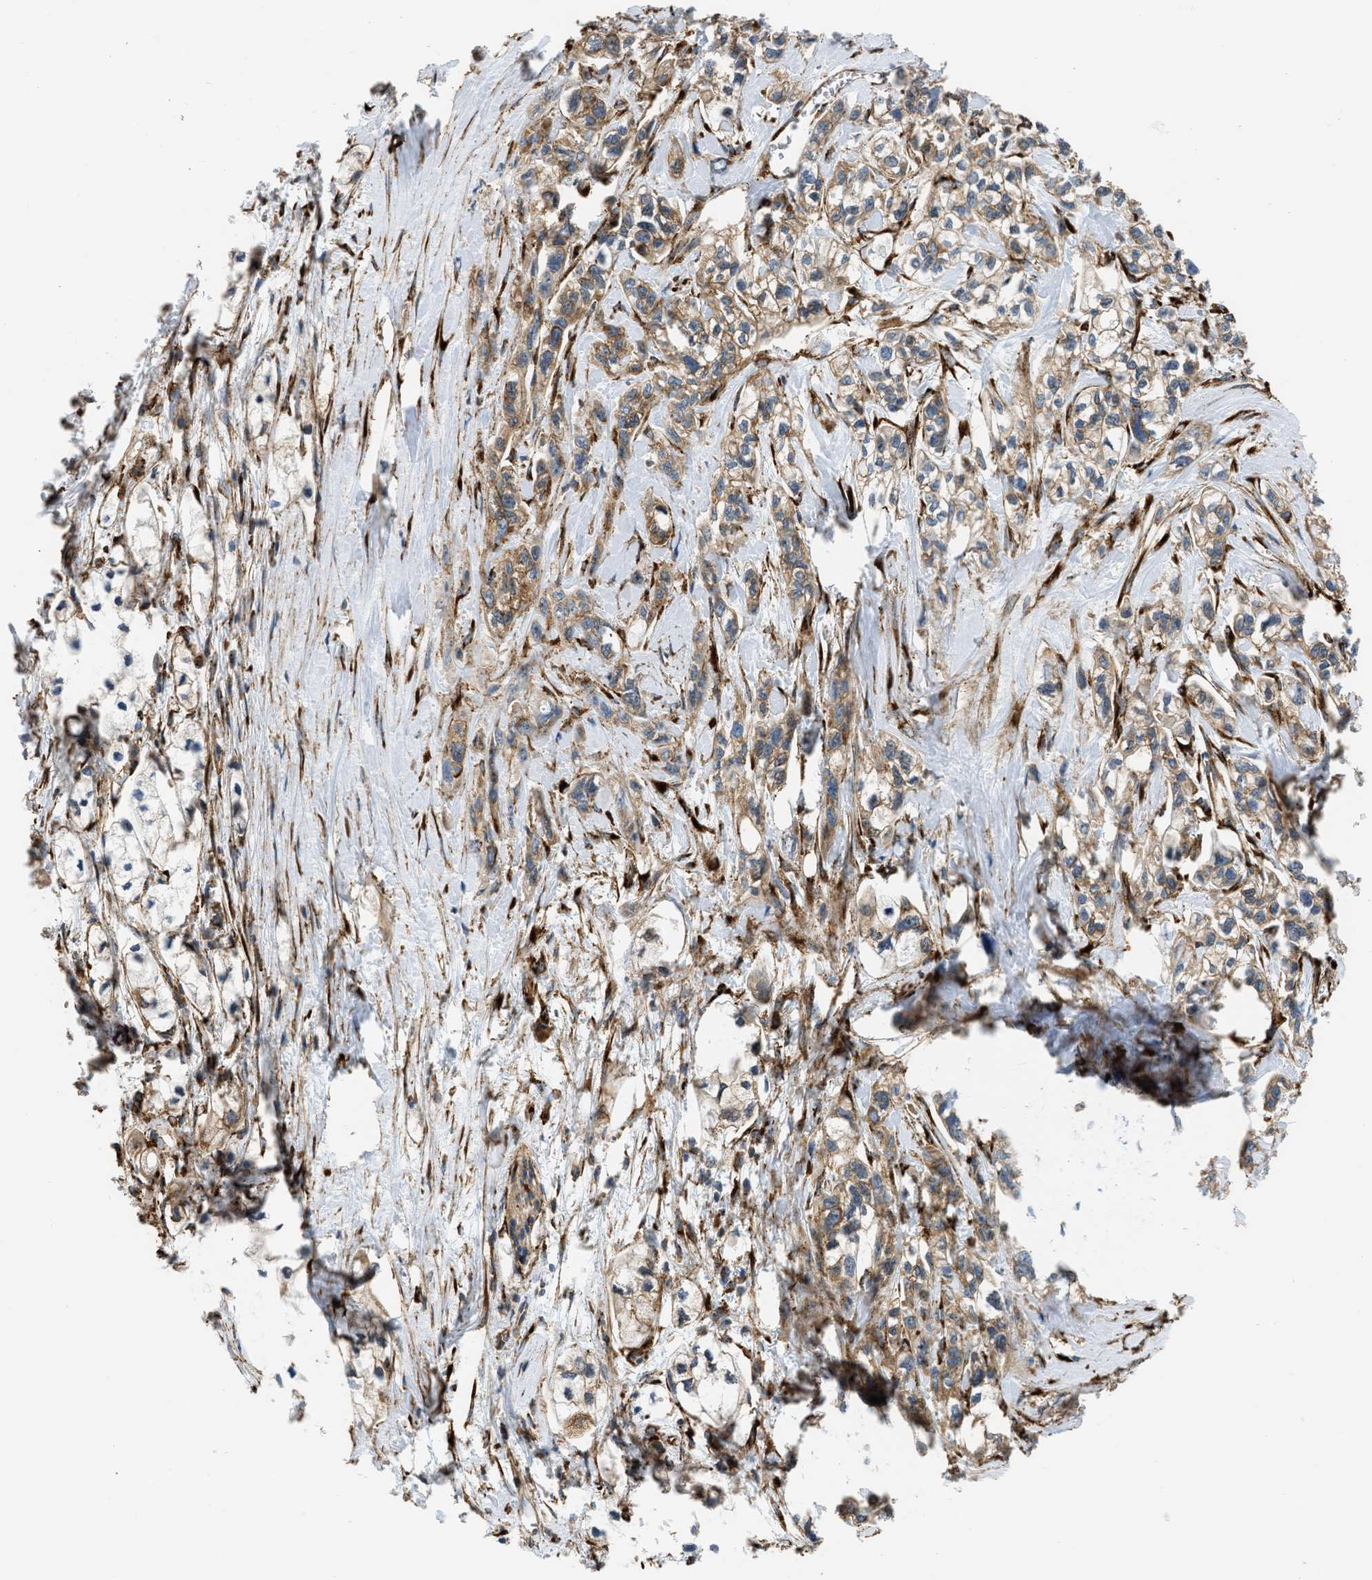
{"staining": {"intensity": "moderate", "quantity": ">75%", "location": "cytoplasmic/membranous"}, "tissue": "pancreatic cancer", "cell_type": "Tumor cells", "image_type": "cancer", "snomed": [{"axis": "morphology", "description": "Adenocarcinoma, NOS"}, {"axis": "topography", "description": "Pancreas"}], "caption": "Protein staining of pancreatic adenocarcinoma tissue displays moderate cytoplasmic/membranous expression in about >75% of tumor cells. (DAB IHC, brown staining for protein, blue staining for nuclei).", "gene": "SEPTIN2", "patient": {"sex": "male", "age": 74}}